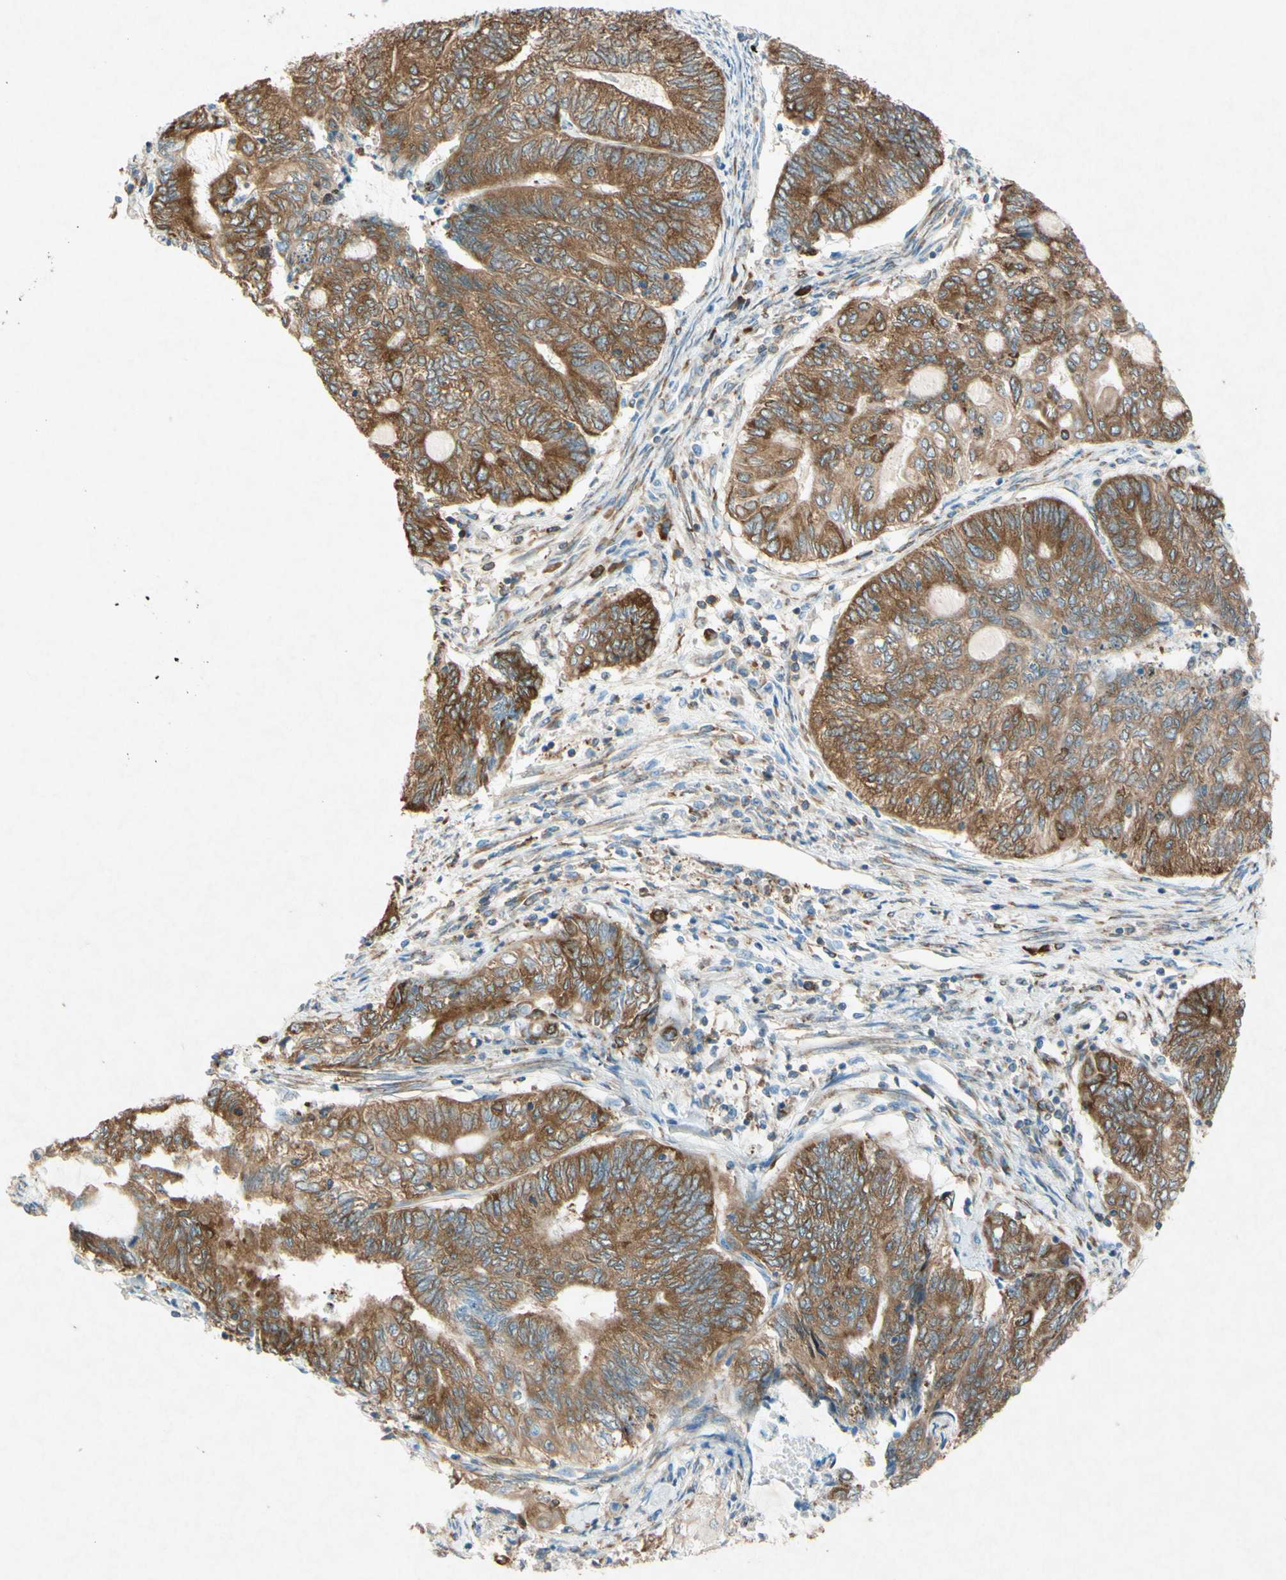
{"staining": {"intensity": "moderate", "quantity": "25%-75%", "location": "cytoplasmic/membranous"}, "tissue": "endometrial cancer", "cell_type": "Tumor cells", "image_type": "cancer", "snomed": [{"axis": "morphology", "description": "Adenocarcinoma, NOS"}, {"axis": "topography", "description": "Uterus"}, {"axis": "topography", "description": "Endometrium"}], "caption": "Protein expression analysis of adenocarcinoma (endometrial) exhibits moderate cytoplasmic/membranous staining in about 25%-75% of tumor cells. The protein is shown in brown color, while the nuclei are stained blue.", "gene": "PABPC1", "patient": {"sex": "female", "age": 70}}